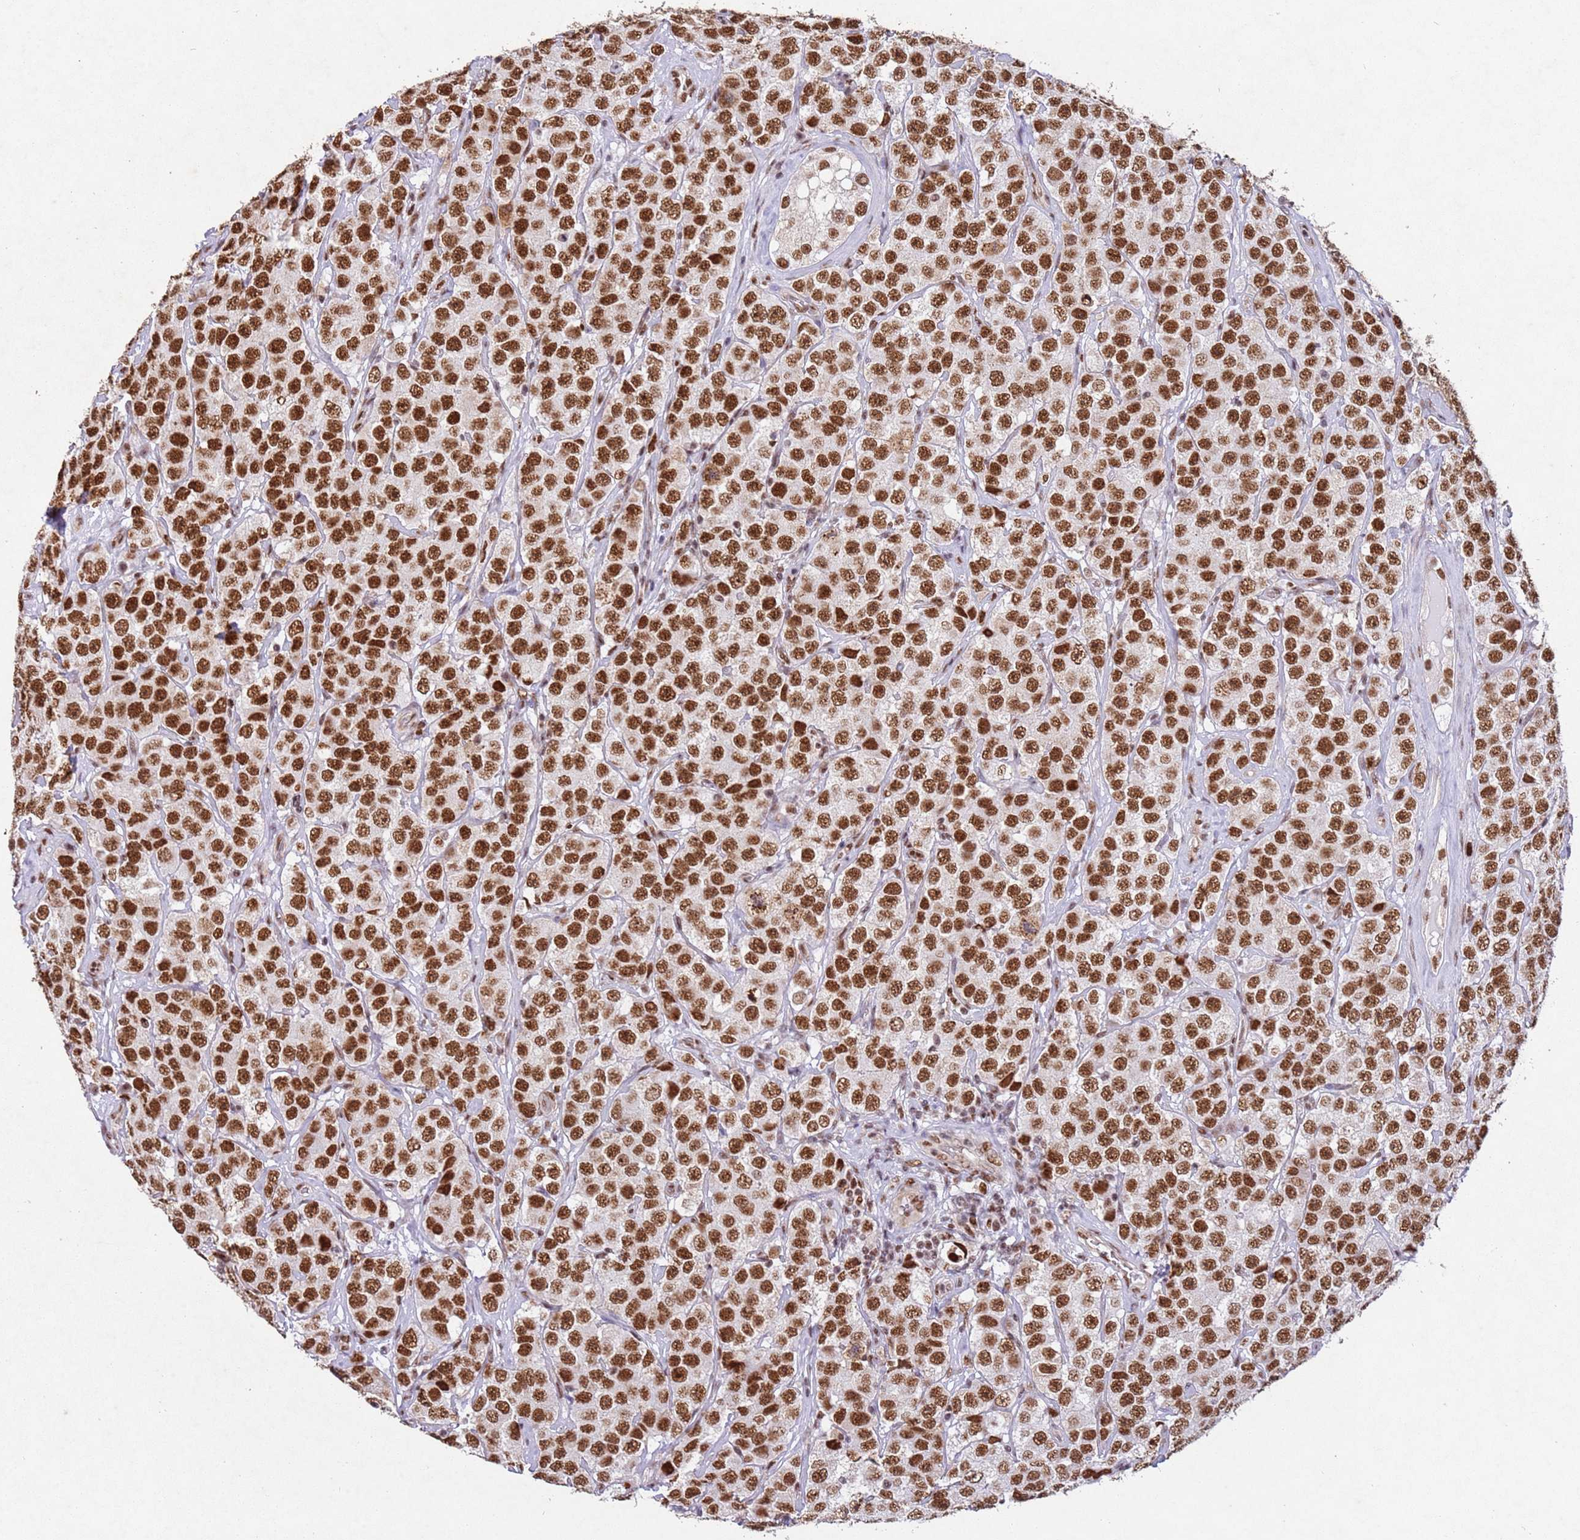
{"staining": {"intensity": "strong", "quantity": ">75%", "location": "nuclear"}, "tissue": "testis cancer", "cell_type": "Tumor cells", "image_type": "cancer", "snomed": [{"axis": "morphology", "description": "Seminoma, NOS"}, {"axis": "topography", "description": "Testis"}], "caption": "Brown immunohistochemical staining in seminoma (testis) reveals strong nuclear staining in approximately >75% of tumor cells.", "gene": "ESF1", "patient": {"sex": "male", "age": 28}}